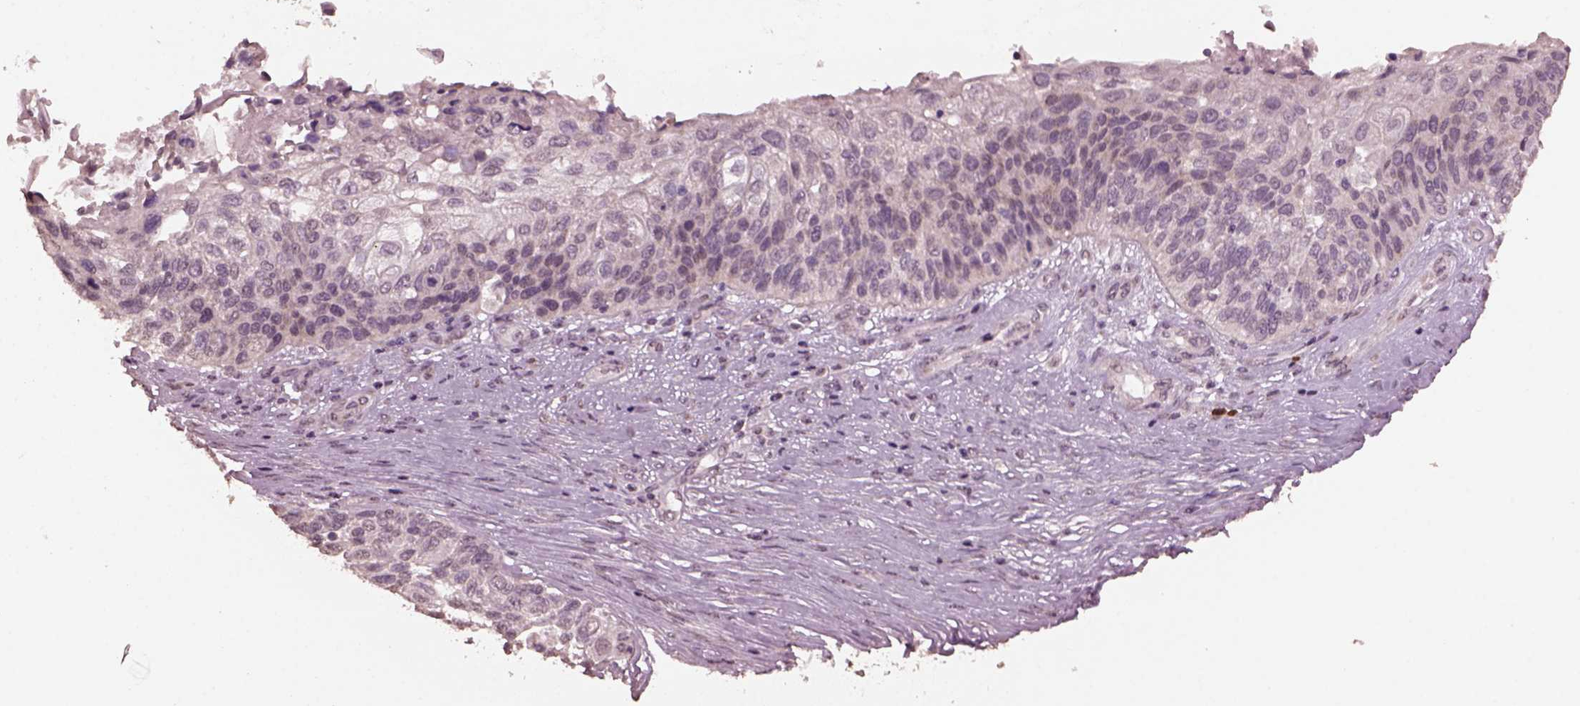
{"staining": {"intensity": "negative", "quantity": "none", "location": "none"}, "tissue": "lung cancer", "cell_type": "Tumor cells", "image_type": "cancer", "snomed": [{"axis": "morphology", "description": "Squamous cell carcinoma, NOS"}, {"axis": "topography", "description": "Lung"}], "caption": "Immunohistochemical staining of lung squamous cell carcinoma shows no significant positivity in tumor cells.", "gene": "IL18RAP", "patient": {"sex": "male", "age": 69}}